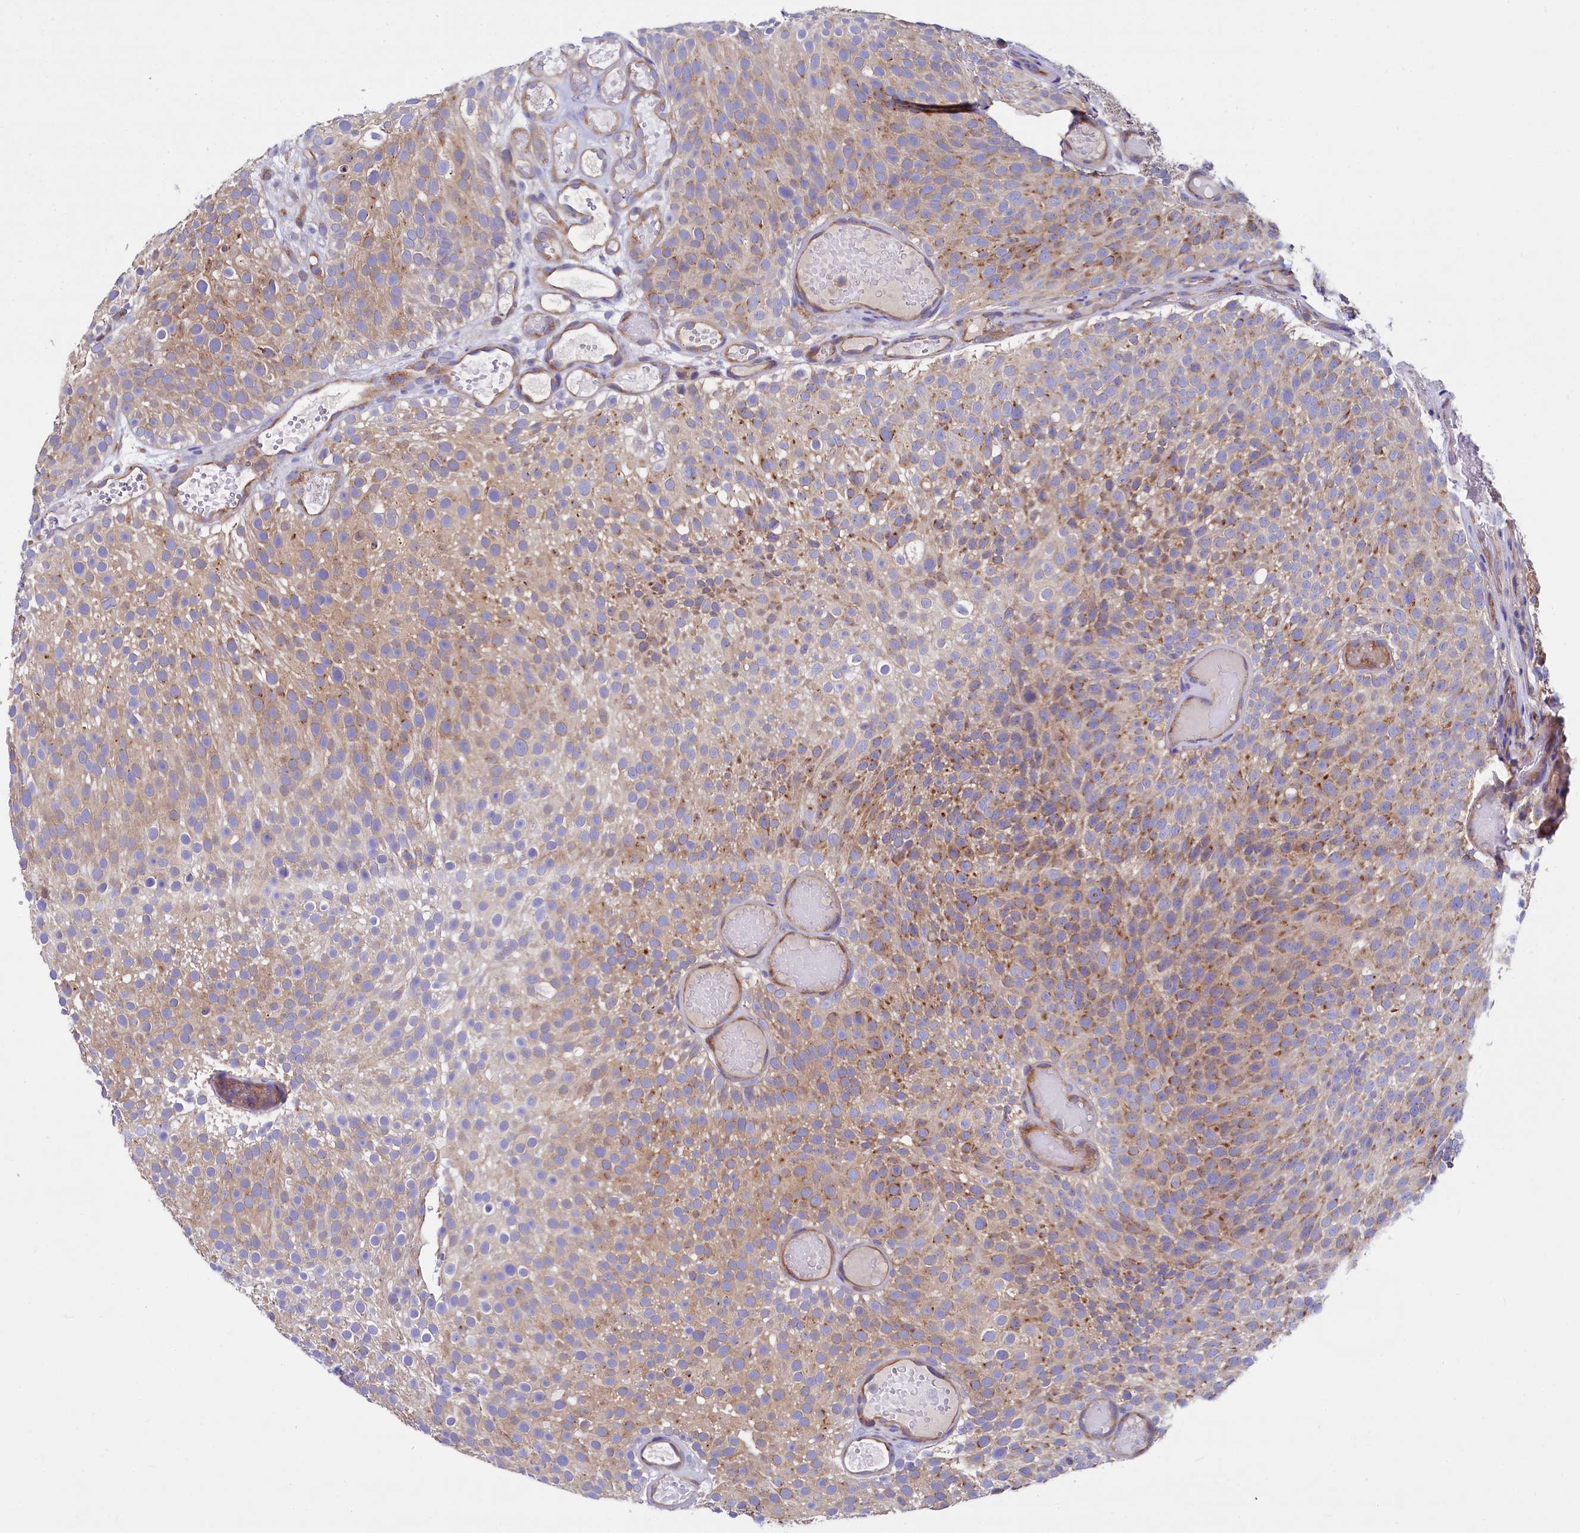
{"staining": {"intensity": "moderate", "quantity": "25%-75%", "location": "cytoplasmic/membranous"}, "tissue": "urothelial cancer", "cell_type": "Tumor cells", "image_type": "cancer", "snomed": [{"axis": "morphology", "description": "Urothelial carcinoma, Low grade"}, {"axis": "topography", "description": "Urinary bladder"}], "caption": "Urothelial cancer stained for a protein (brown) demonstrates moderate cytoplasmic/membranous positive staining in about 25%-75% of tumor cells.", "gene": "QARS1", "patient": {"sex": "male", "age": 78}}